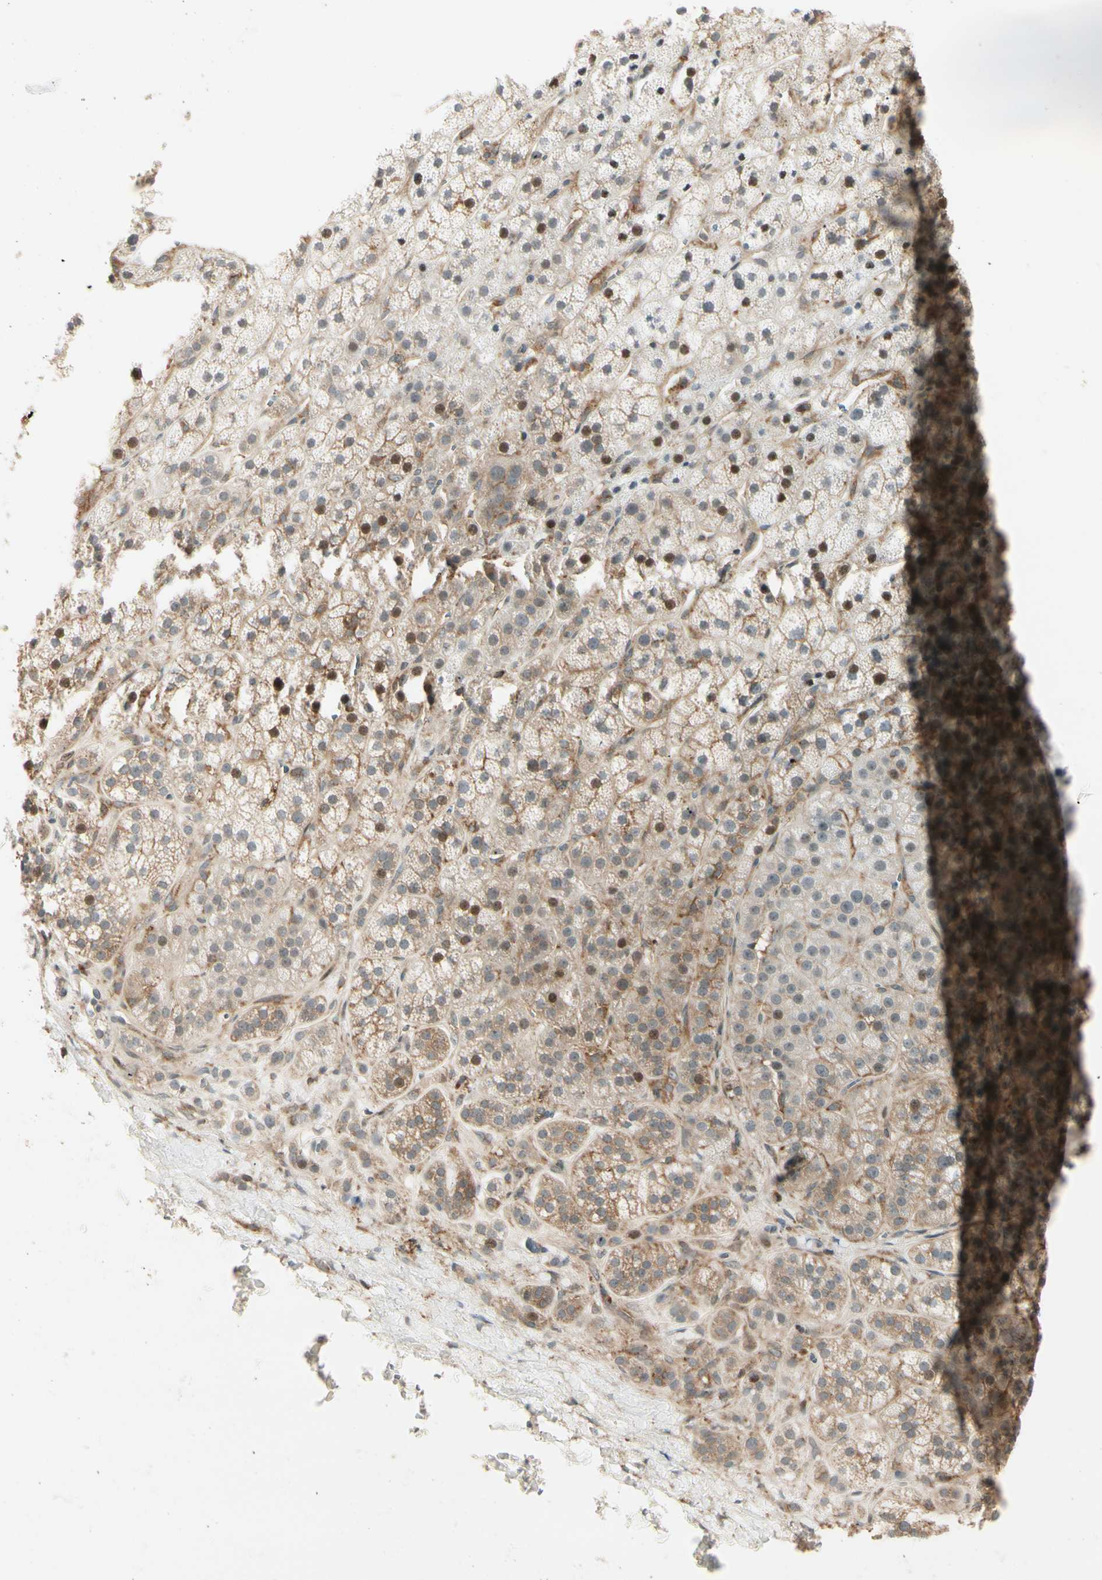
{"staining": {"intensity": "moderate", "quantity": "25%-75%", "location": "cytoplasmic/membranous,nuclear"}, "tissue": "adrenal gland", "cell_type": "Glandular cells", "image_type": "normal", "snomed": [{"axis": "morphology", "description": "Normal tissue, NOS"}, {"axis": "topography", "description": "Adrenal gland"}], "caption": "The immunohistochemical stain labels moderate cytoplasmic/membranous,nuclear staining in glandular cells of normal adrenal gland. The staining was performed using DAB (3,3'-diaminobenzidine), with brown indicating positive protein expression. Nuclei are stained blue with hematoxylin.", "gene": "FNDC3B", "patient": {"sex": "male", "age": 56}}